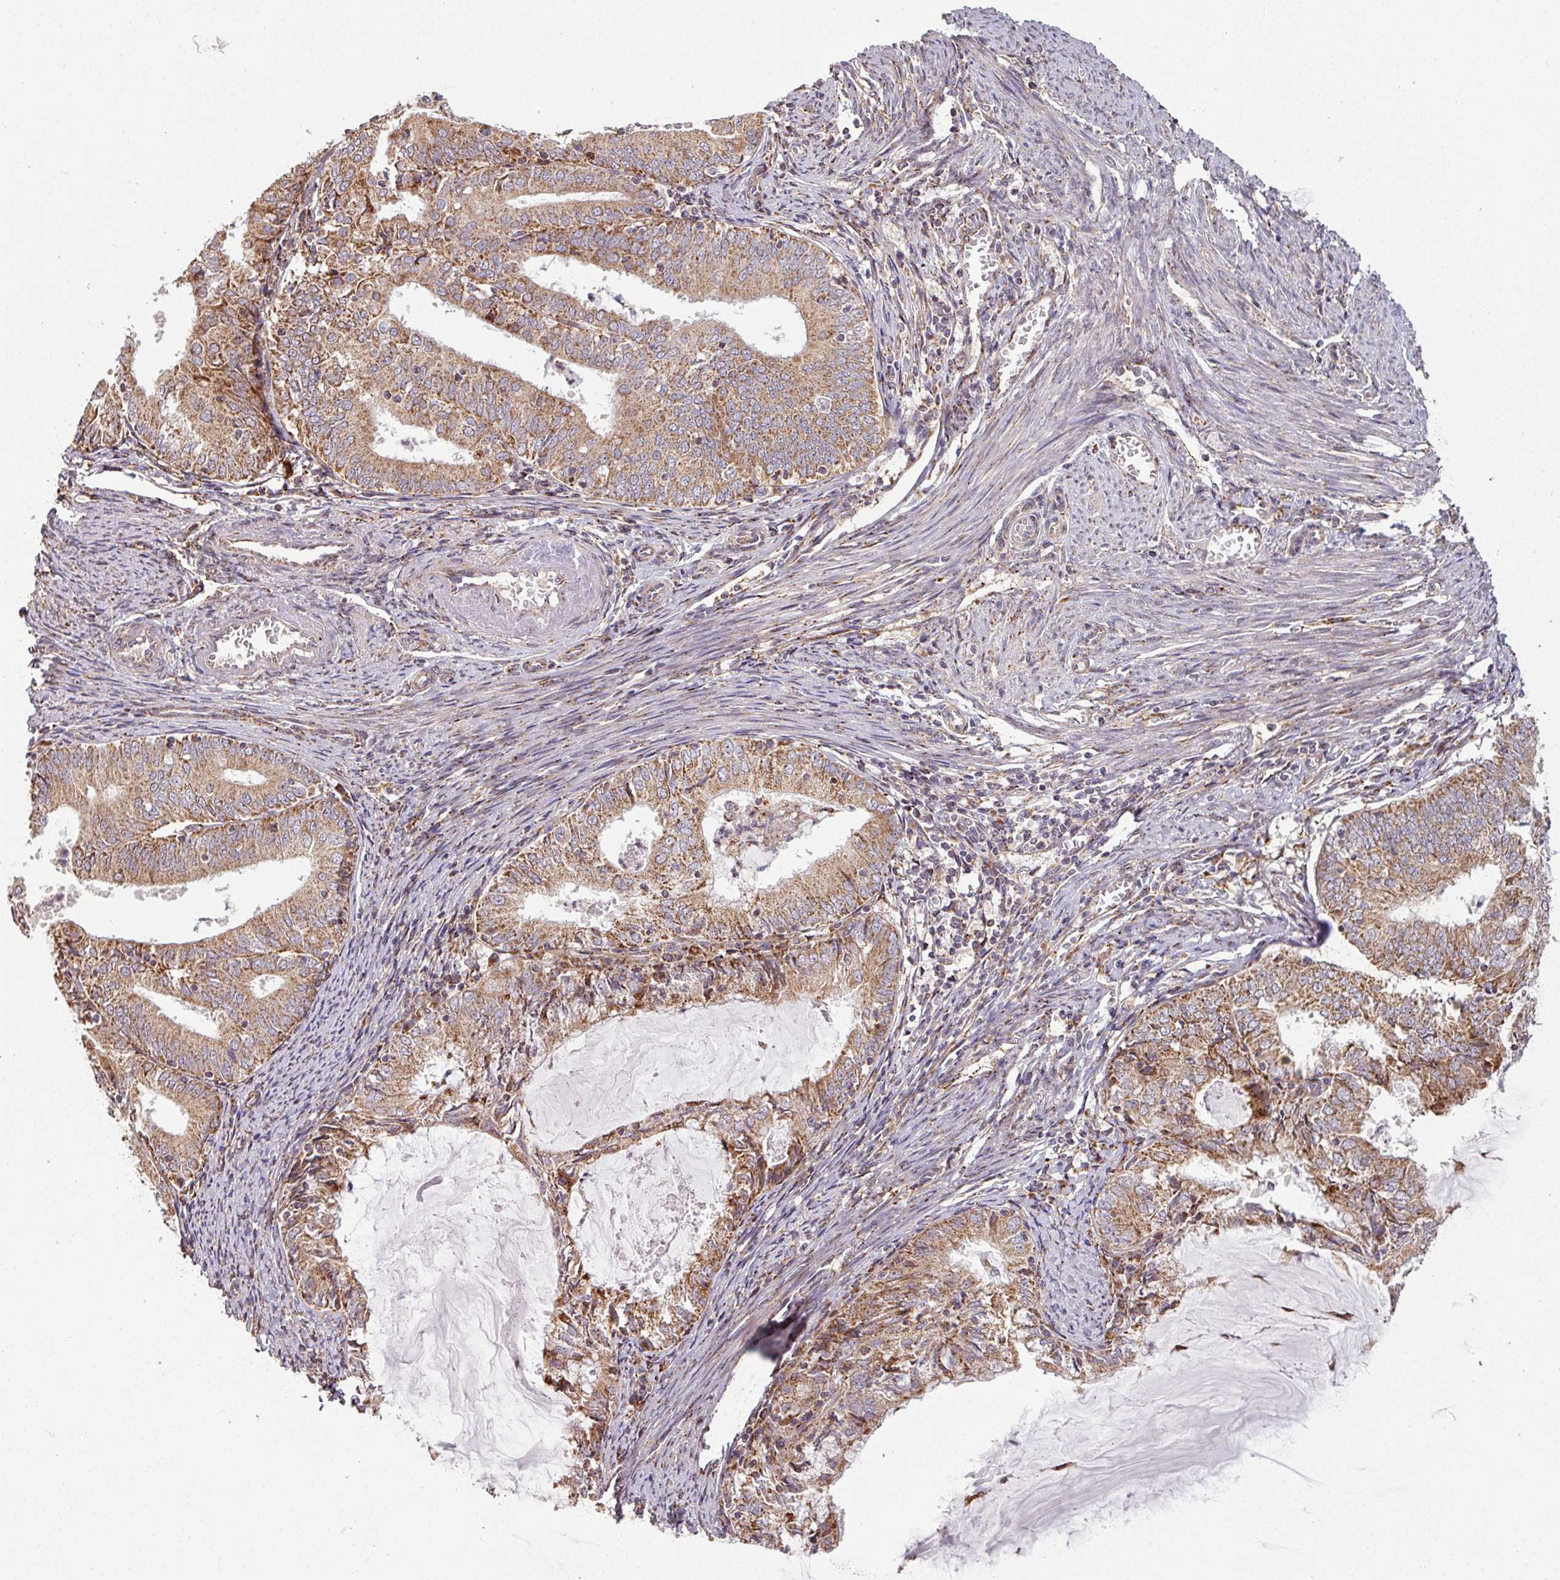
{"staining": {"intensity": "moderate", "quantity": ">75%", "location": "cytoplasmic/membranous"}, "tissue": "endometrial cancer", "cell_type": "Tumor cells", "image_type": "cancer", "snomed": [{"axis": "morphology", "description": "Adenocarcinoma, NOS"}, {"axis": "topography", "description": "Endometrium"}], "caption": "Protein analysis of endometrial adenocarcinoma tissue exhibits moderate cytoplasmic/membranous expression in approximately >75% of tumor cells. The protein of interest is shown in brown color, while the nuclei are stained blue.", "gene": "MAGT1", "patient": {"sex": "female", "age": 57}}